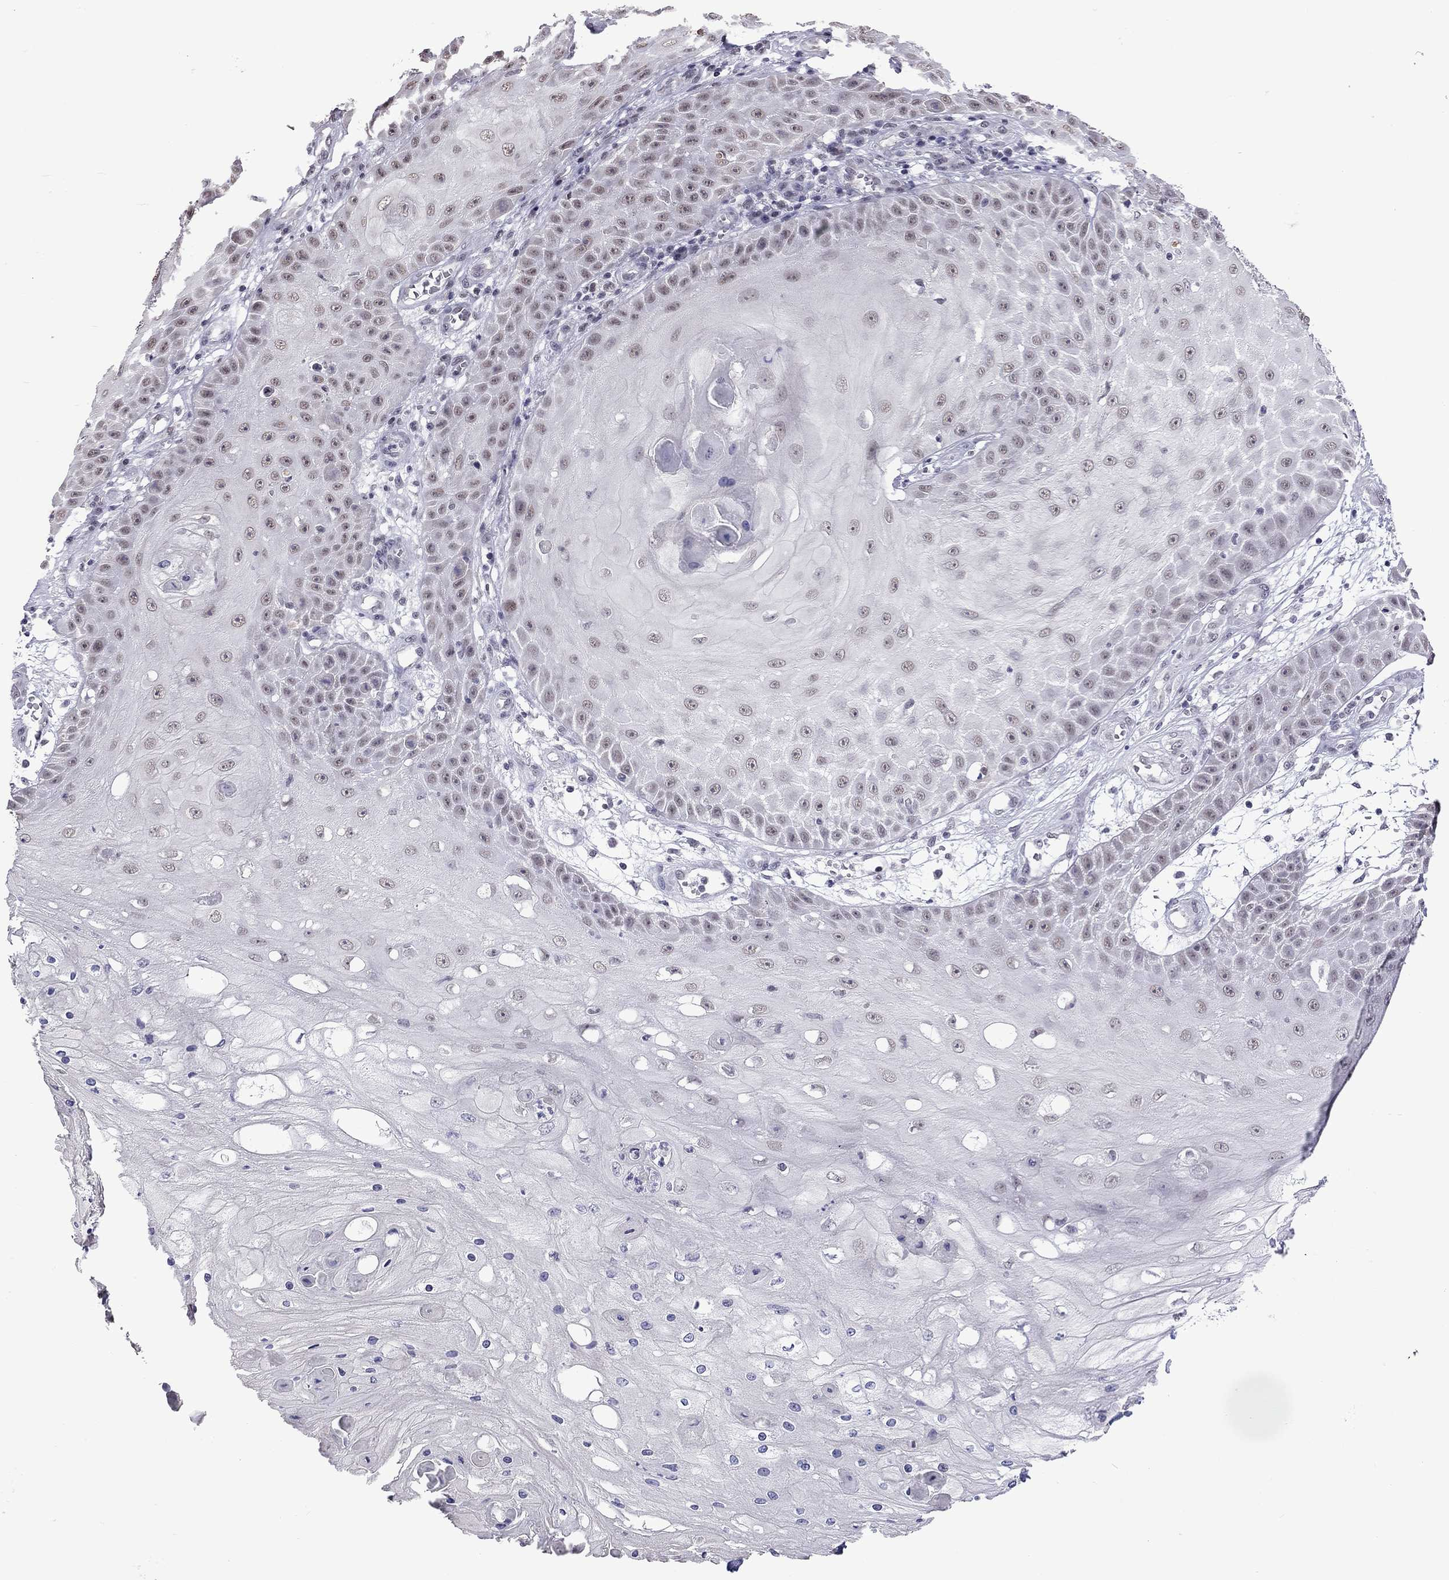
{"staining": {"intensity": "moderate", "quantity": "<25%", "location": "nuclear"}, "tissue": "skin cancer", "cell_type": "Tumor cells", "image_type": "cancer", "snomed": [{"axis": "morphology", "description": "Squamous cell carcinoma, NOS"}, {"axis": "topography", "description": "Skin"}], "caption": "Protein staining demonstrates moderate nuclear expression in about <25% of tumor cells in squamous cell carcinoma (skin).", "gene": "PPP1R3A", "patient": {"sex": "male", "age": 70}}